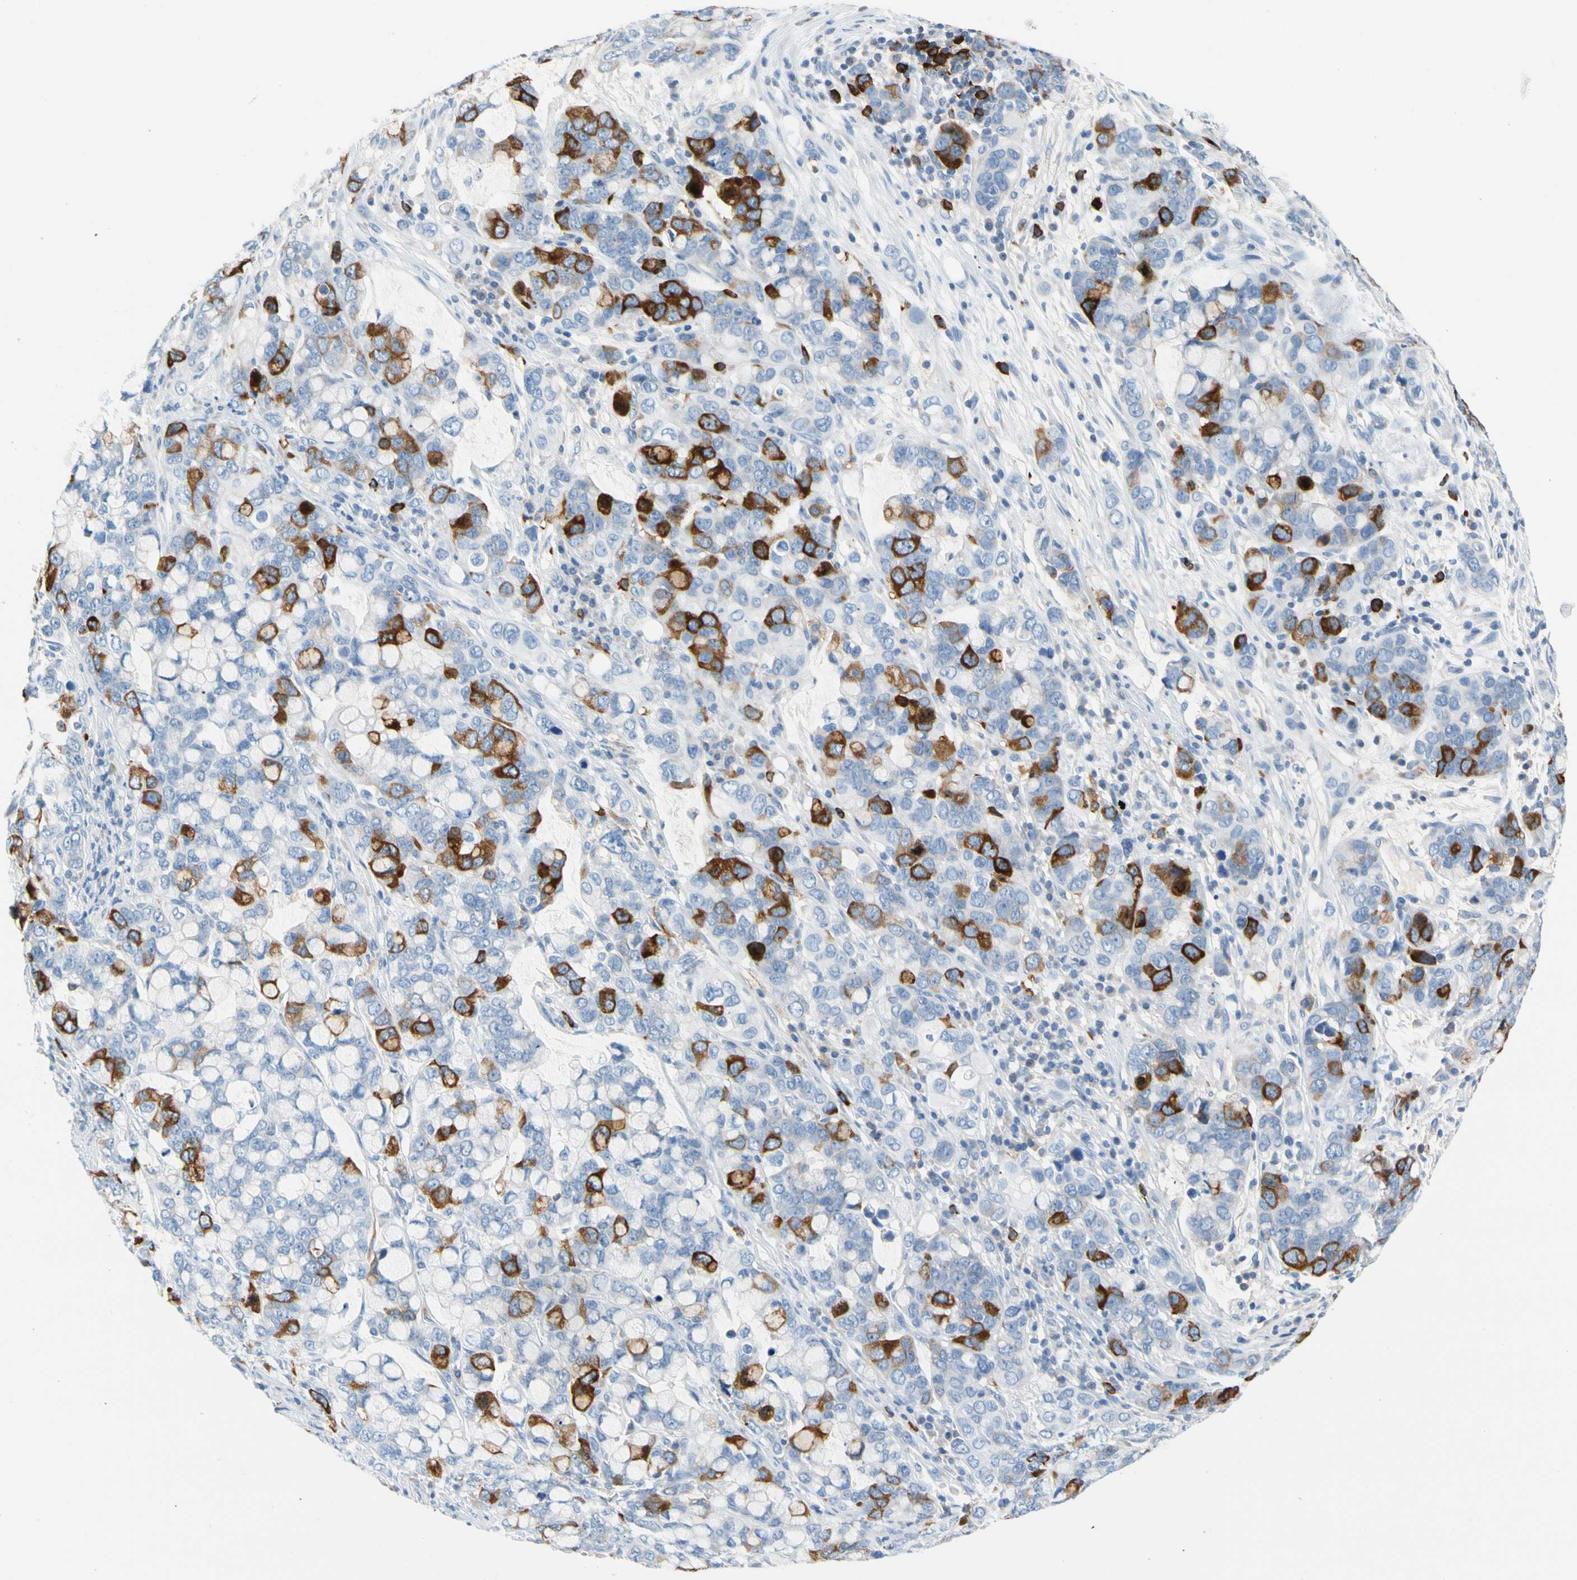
{"staining": {"intensity": "moderate", "quantity": "25%-75%", "location": "cytoplasmic/membranous"}, "tissue": "stomach cancer", "cell_type": "Tumor cells", "image_type": "cancer", "snomed": [{"axis": "morphology", "description": "Adenocarcinoma, NOS"}, {"axis": "topography", "description": "Stomach, lower"}], "caption": "Brown immunohistochemical staining in human adenocarcinoma (stomach) demonstrates moderate cytoplasmic/membranous staining in approximately 25%-75% of tumor cells.", "gene": "TACC3", "patient": {"sex": "male", "age": 84}}